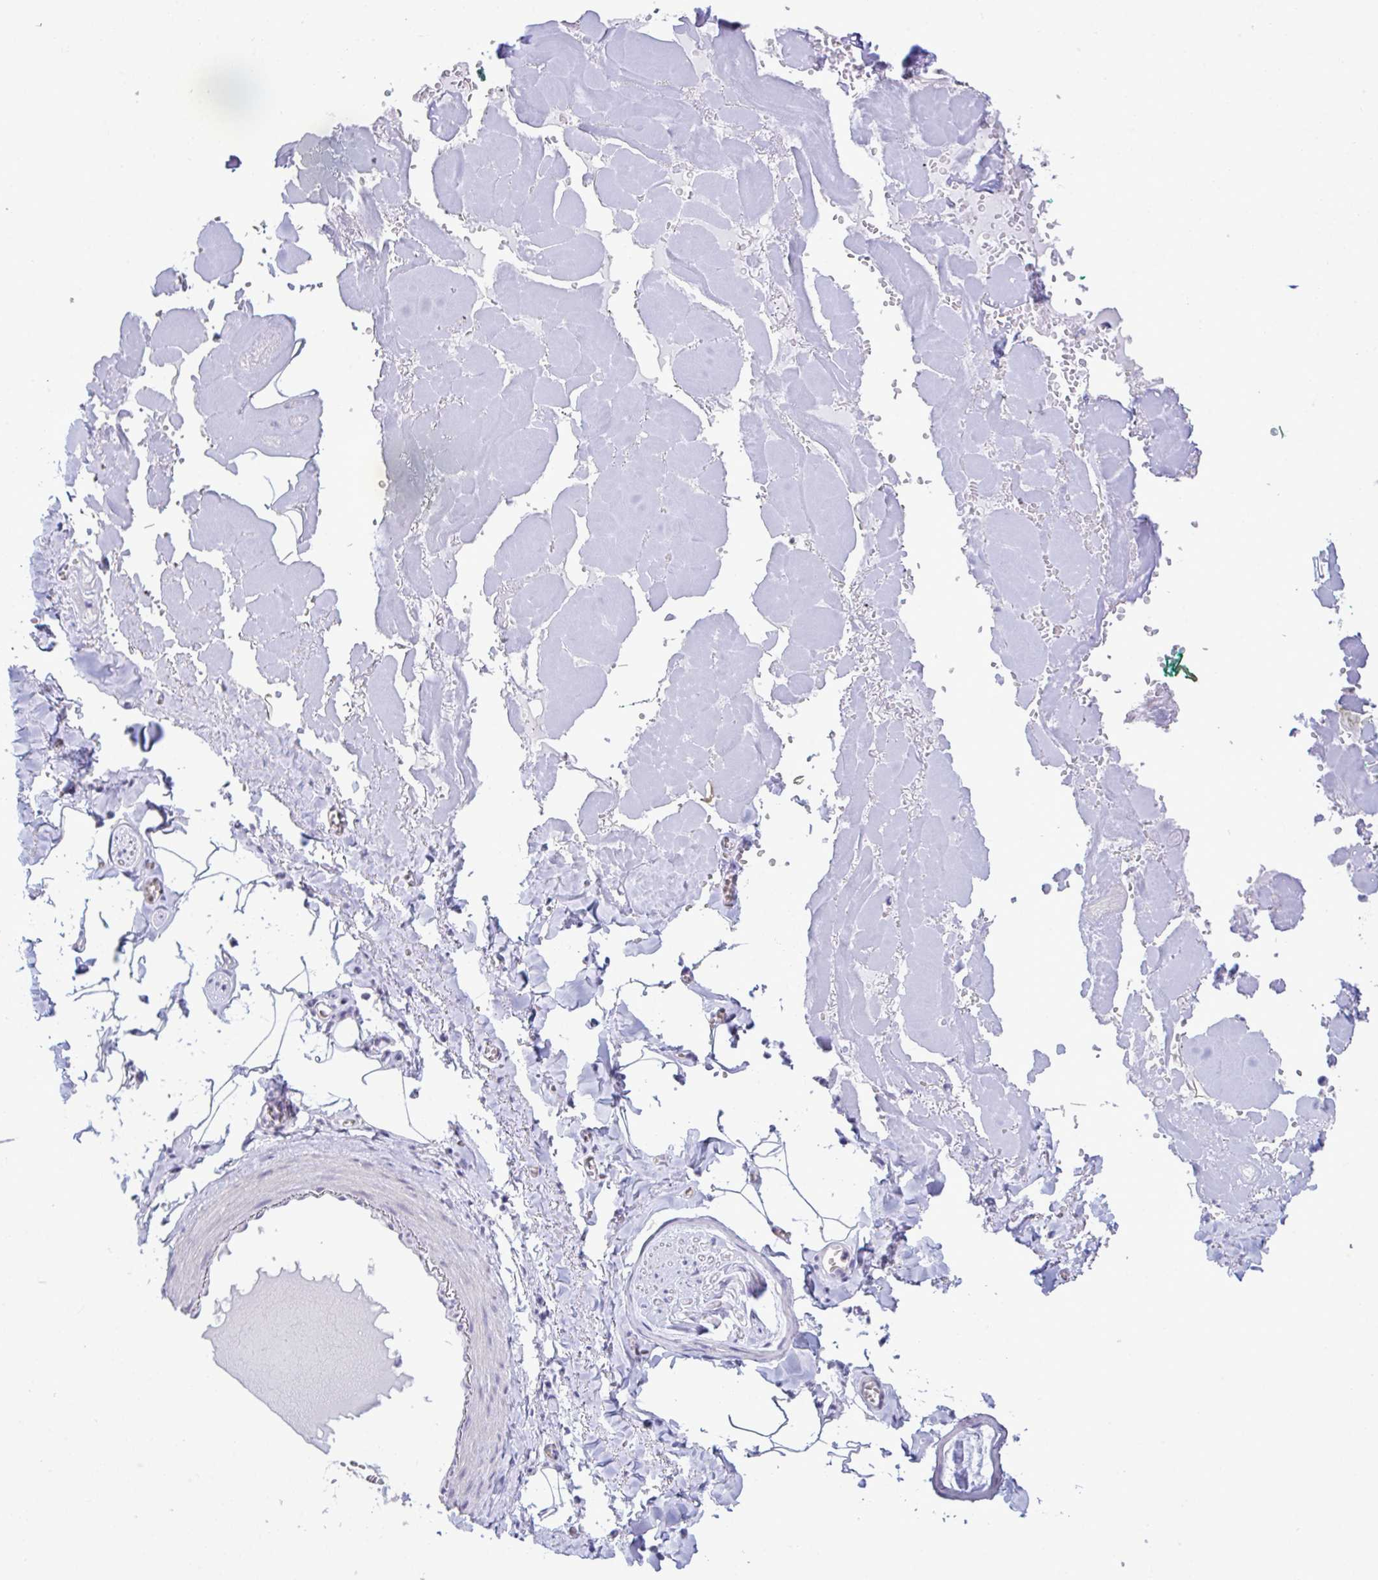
{"staining": {"intensity": "negative", "quantity": "none", "location": "none"}, "tissue": "adipose tissue", "cell_type": "Adipocytes", "image_type": "normal", "snomed": [{"axis": "morphology", "description": "Normal tissue, NOS"}, {"axis": "topography", "description": "Vulva"}, {"axis": "topography", "description": "Peripheral nerve tissue"}], "caption": "The immunohistochemistry photomicrograph has no significant positivity in adipocytes of adipose tissue.", "gene": "ATP6V0D2", "patient": {"sex": "female", "age": 66}}